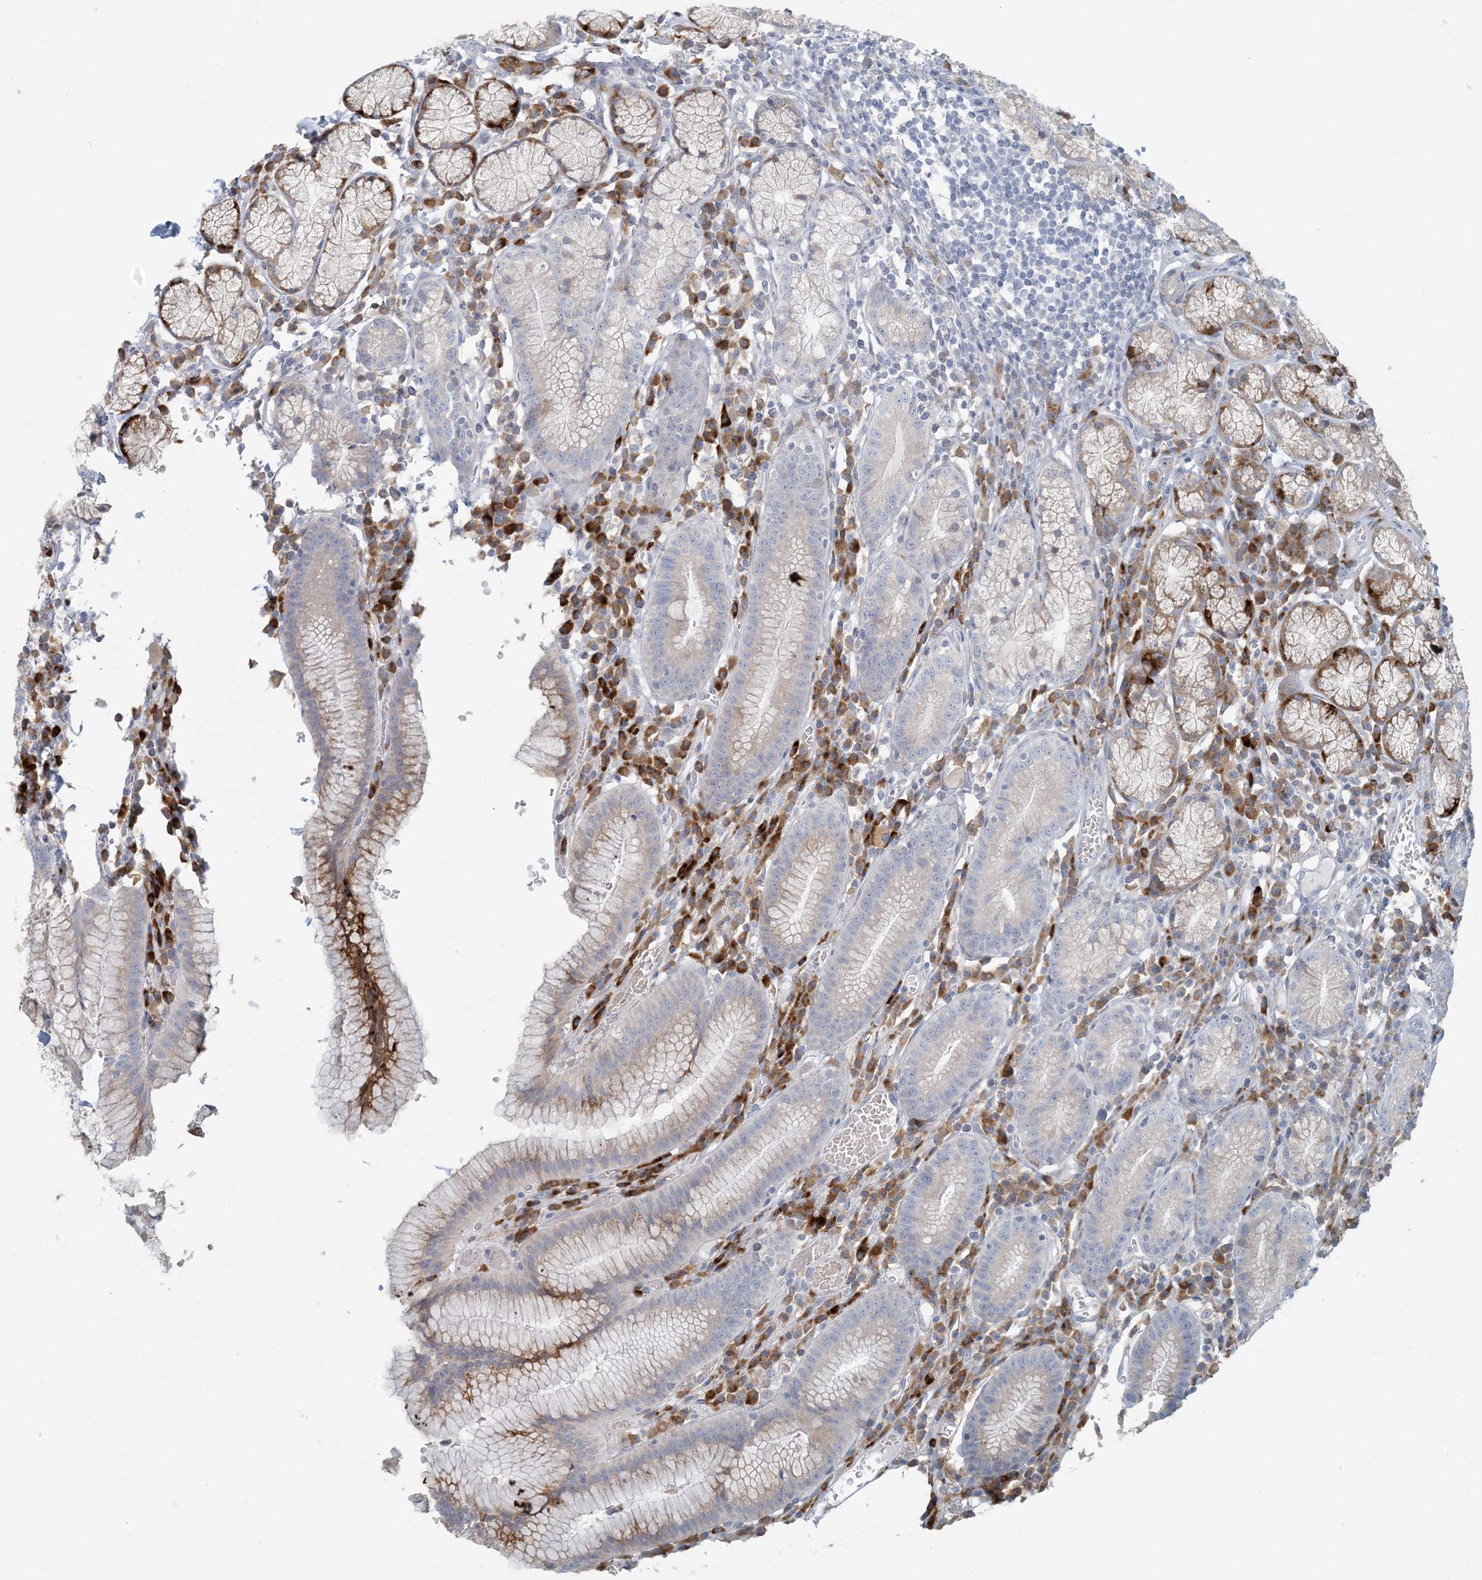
{"staining": {"intensity": "weak", "quantity": "<25%", "location": "cytoplasmic/membranous"}, "tissue": "stomach", "cell_type": "Glandular cells", "image_type": "normal", "snomed": [{"axis": "morphology", "description": "Normal tissue, NOS"}, {"axis": "topography", "description": "Stomach"}], "caption": "Human stomach stained for a protein using IHC demonstrates no staining in glandular cells.", "gene": "ZNF385D", "patient": {"sex": "male", "age": 55}}